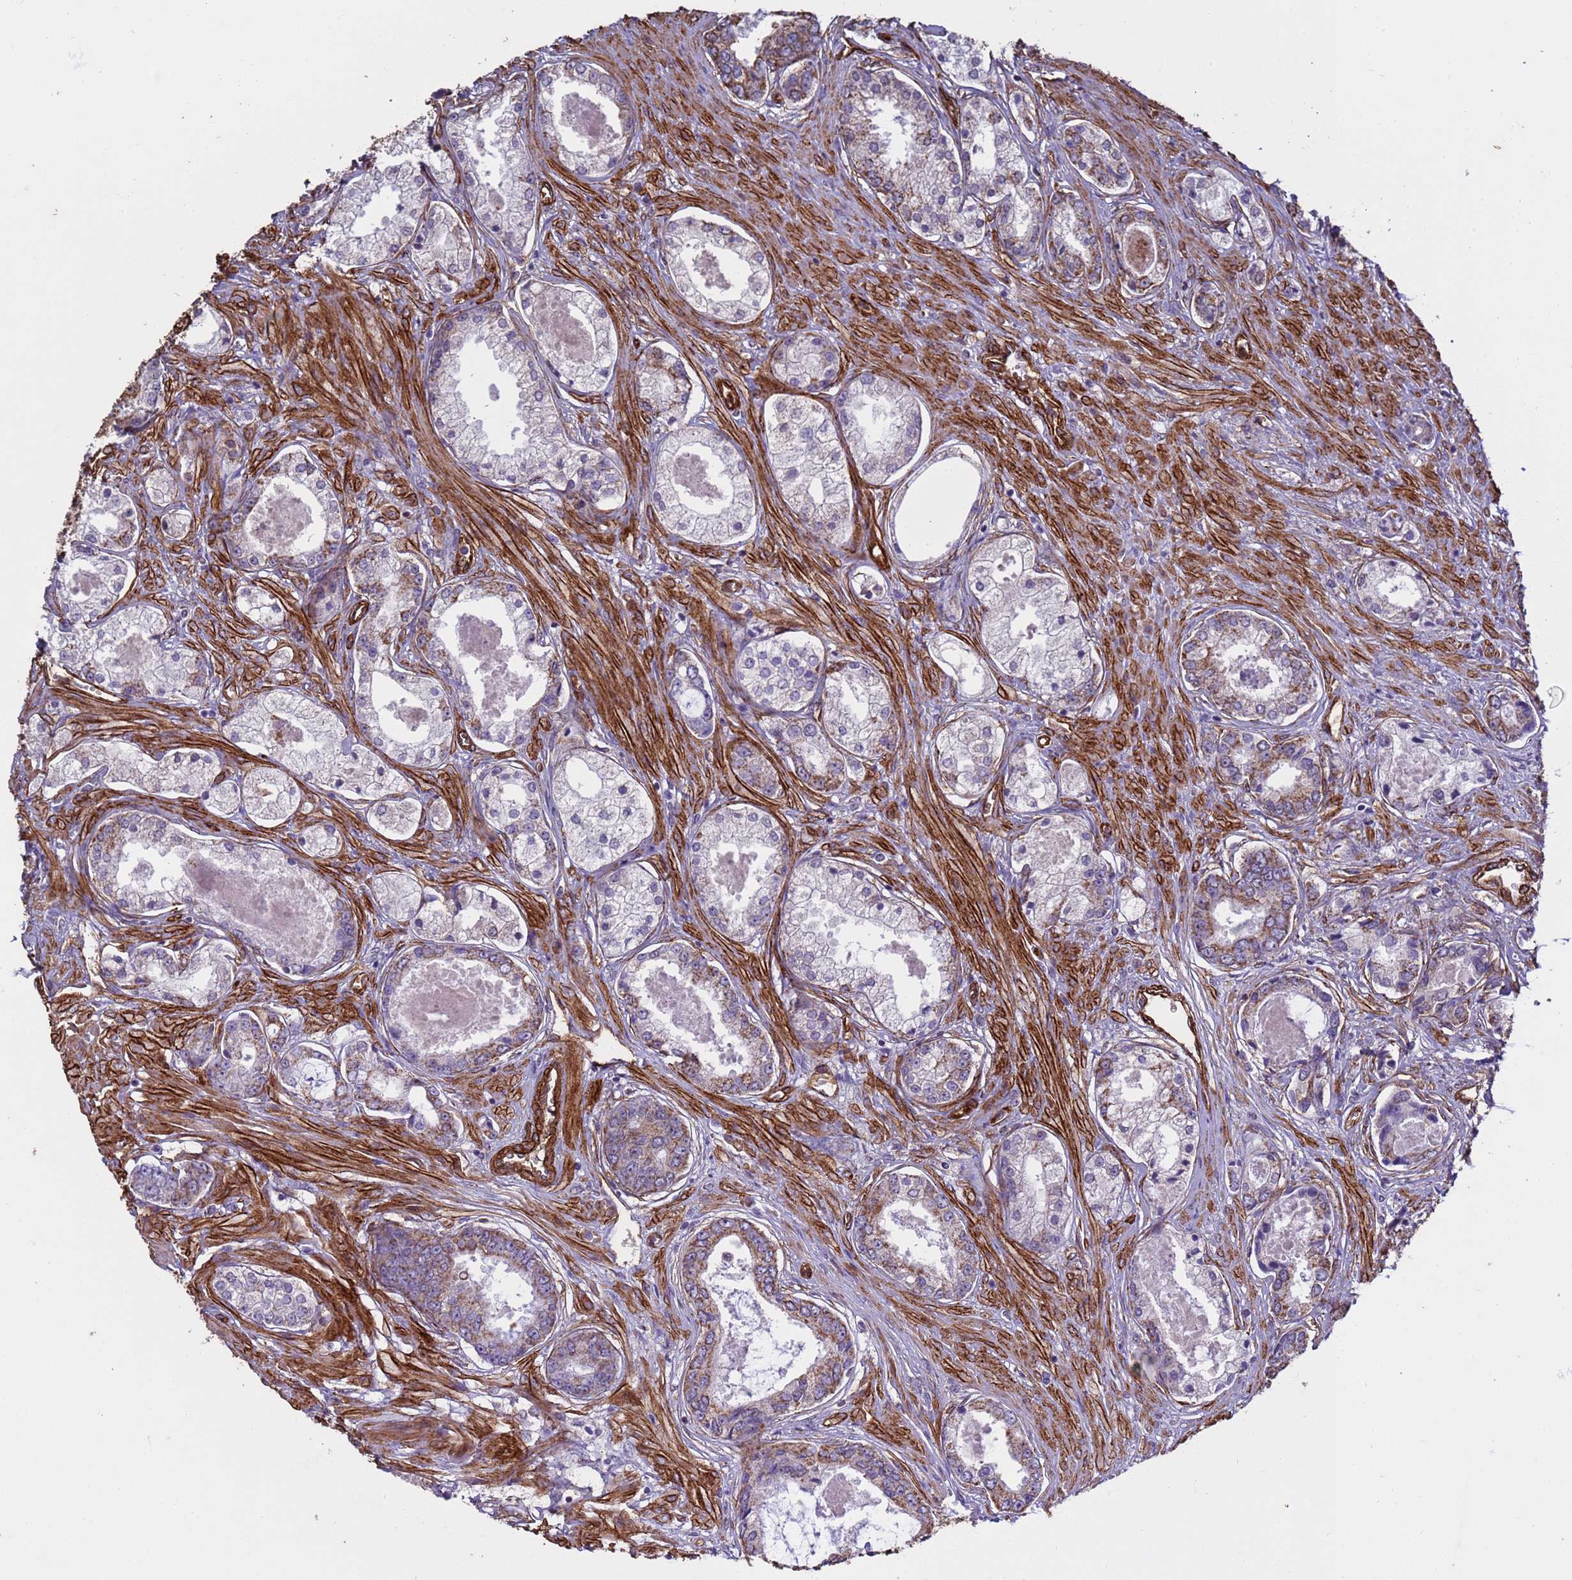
{"staining": {"intensity": "moderate", "quantity": "<25%", "location": "cytoplasmic/membranous"}, "tissue": "prostate cancer", "cell_type": "Tumor cells", "image_type": "cancer", "snomed": [{"axis": "morphology", "description": "Adenocarcinoma, Low grade"}, {"axis": "topography", "description": "Prostate"}], "caption": "IHC (DAB) staining of human prostate low-grade adenocarcinoma shows moderate cytoplasmic/membranous protein positivity in approximately <25% of tumor cells. (DAB IHC, brown staining for protein, blue staining for nuclei).", "gene": "GASK1A", "patient": {"sex": "male", "age": 68}}